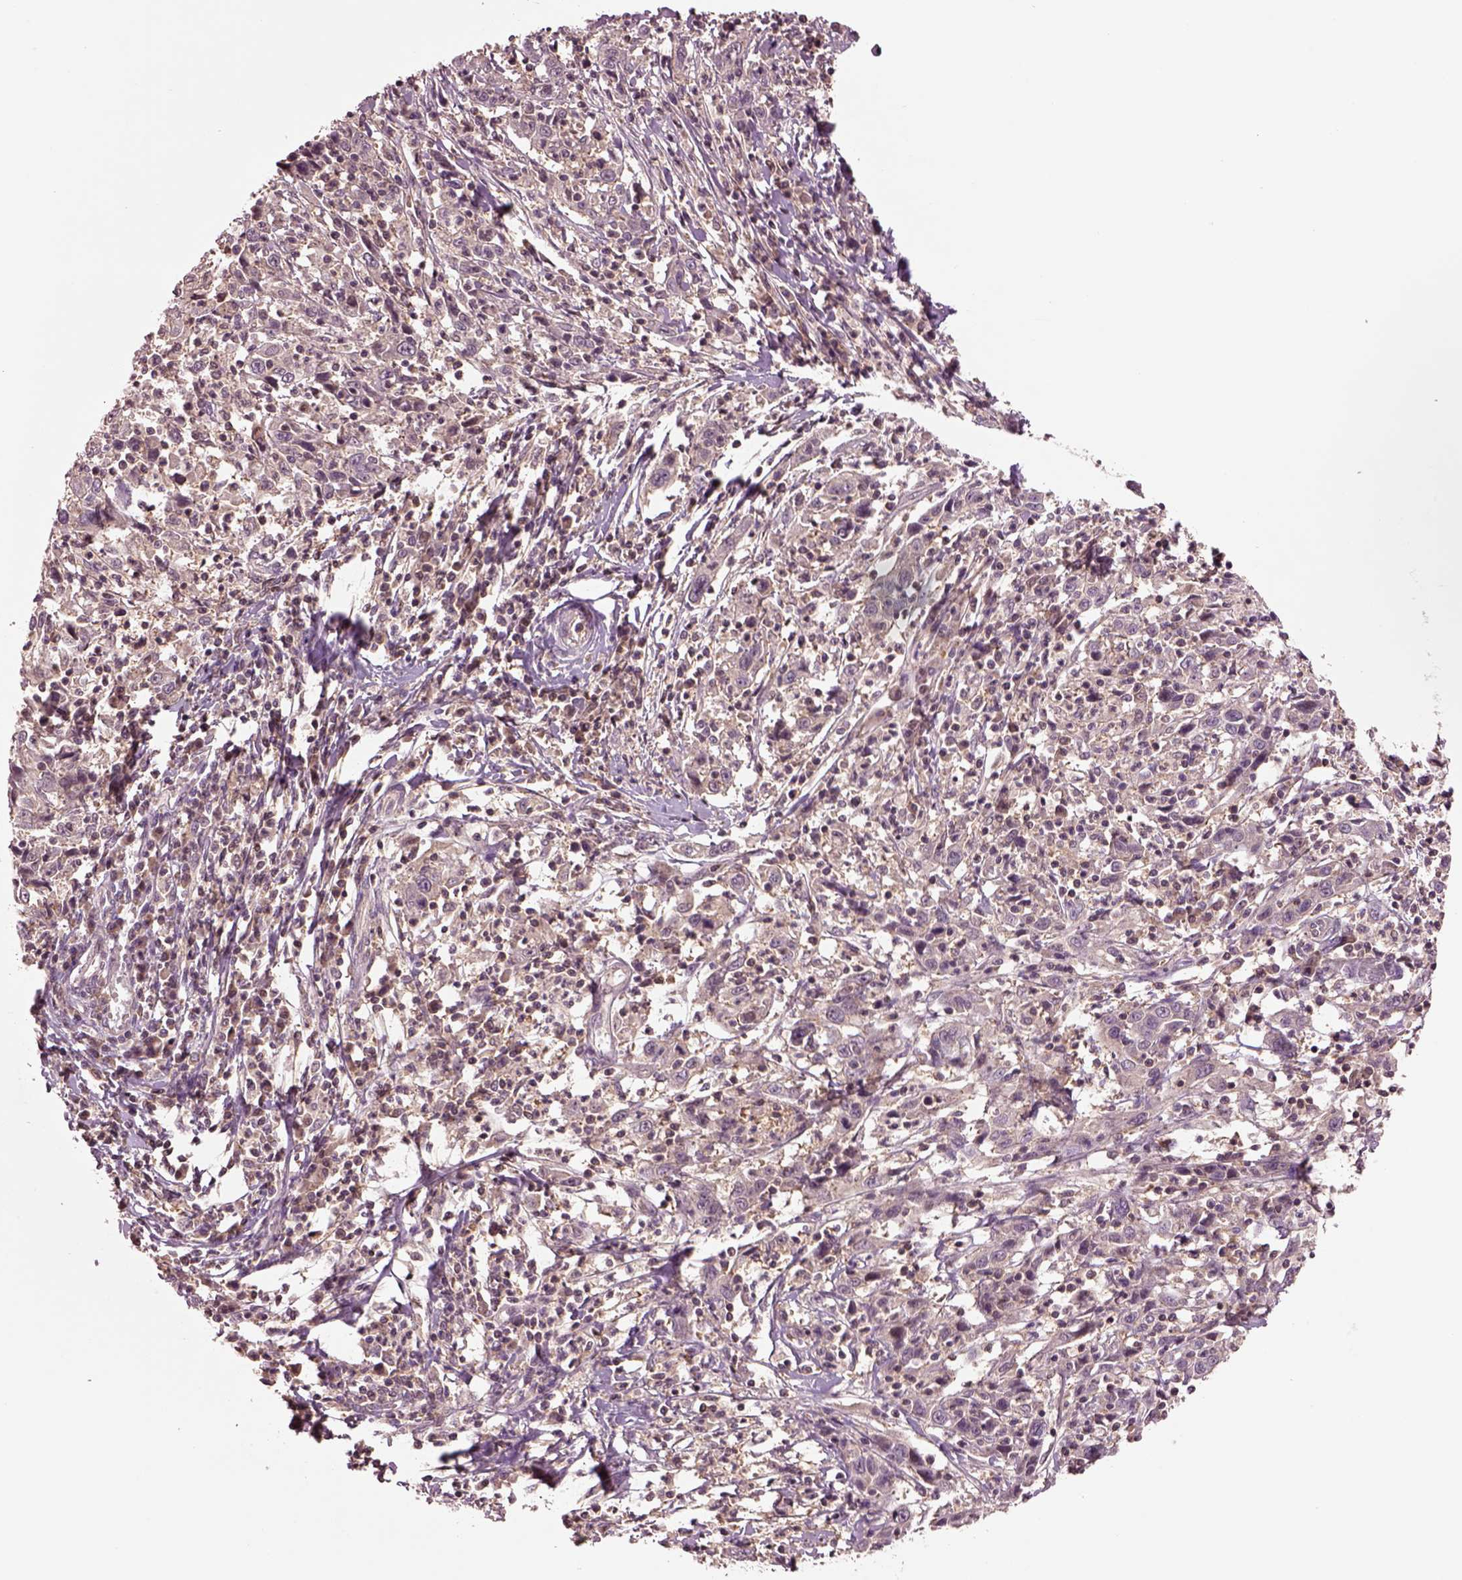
{"staining": {"intensity": "negative", "quantity": "none", "location": "none"}, "tissue": "cervical cancer", "cell_type": "Tumor cells", "image_type": "cancer", "snomed": [{"axis": "morphology", "description": "Squamous cell carcinoma, NOS"}, {"axis": "topography", "description": "Cervix"}], "caption": "Immunohistochemistry (IHC) of human cervical cancer displays no staining in tumor cells.", "gene": "MTHFS", "patient": {"sex": "female", "age": 46}}